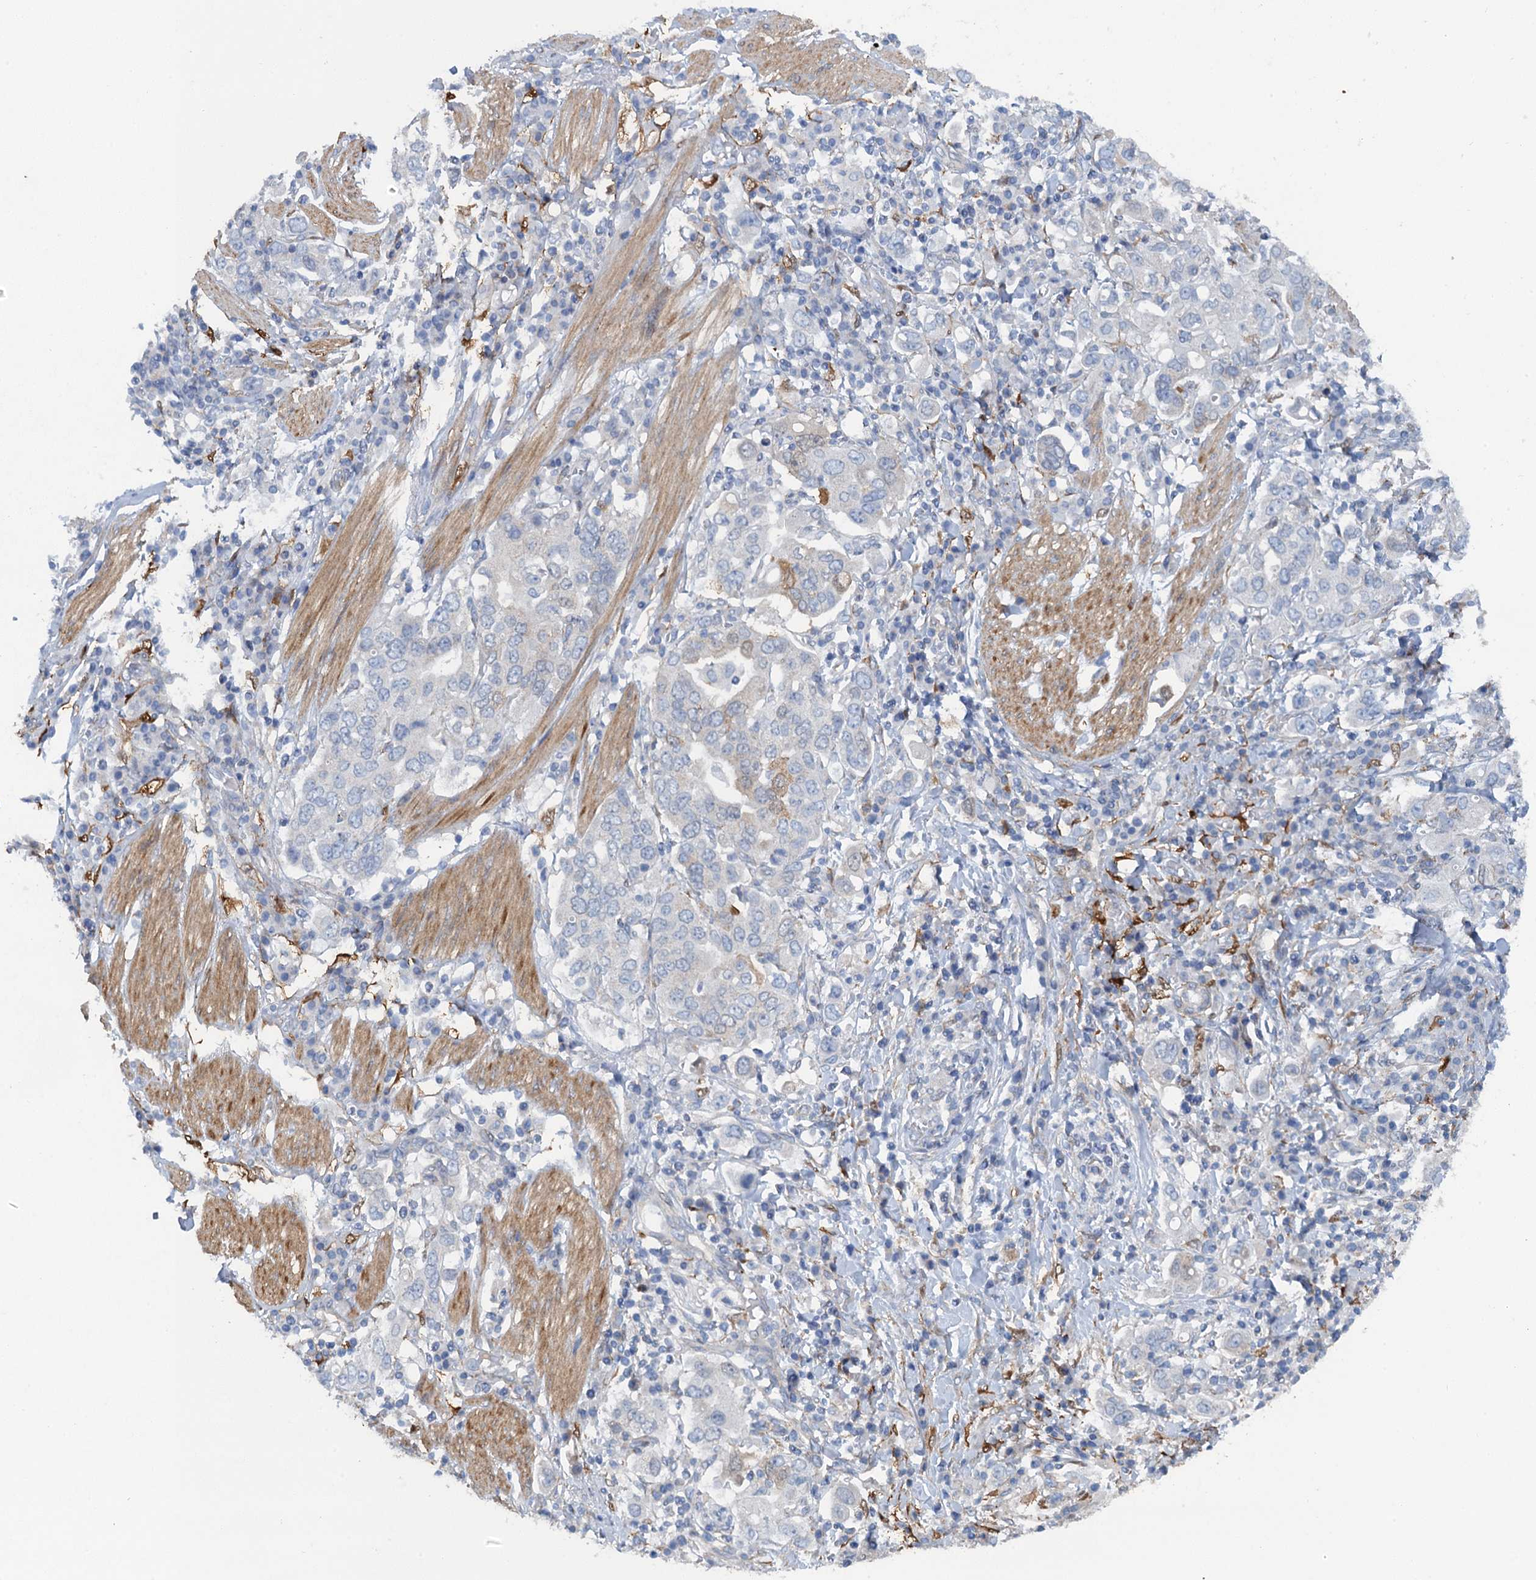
{"staining": {"intensity": "negative", "quantity": "none", "location": "none"}, "tissue": "stomach cancer", "cell_type": "Tumor cells", "image_type": "cancer", "snomed": [{"axis": "morphology", "description": "Adenocarcinoma, NOS"}, {"axis": "topography", "description": "Stomach, upper"}], "caption": "A high-resolution micrograph shows IHC staining of stomach adenocarcinoma, which displays no significant expression in tumor cells. (Stains: DAB (3,3'-diaminobenzidine) immunohistochemistry with hematoxylin counter stain, Microscopy: brightfield microscopy at high magnification).", "gene": "POGLUT3", "patient": {"sex": "male", "age": 62}}